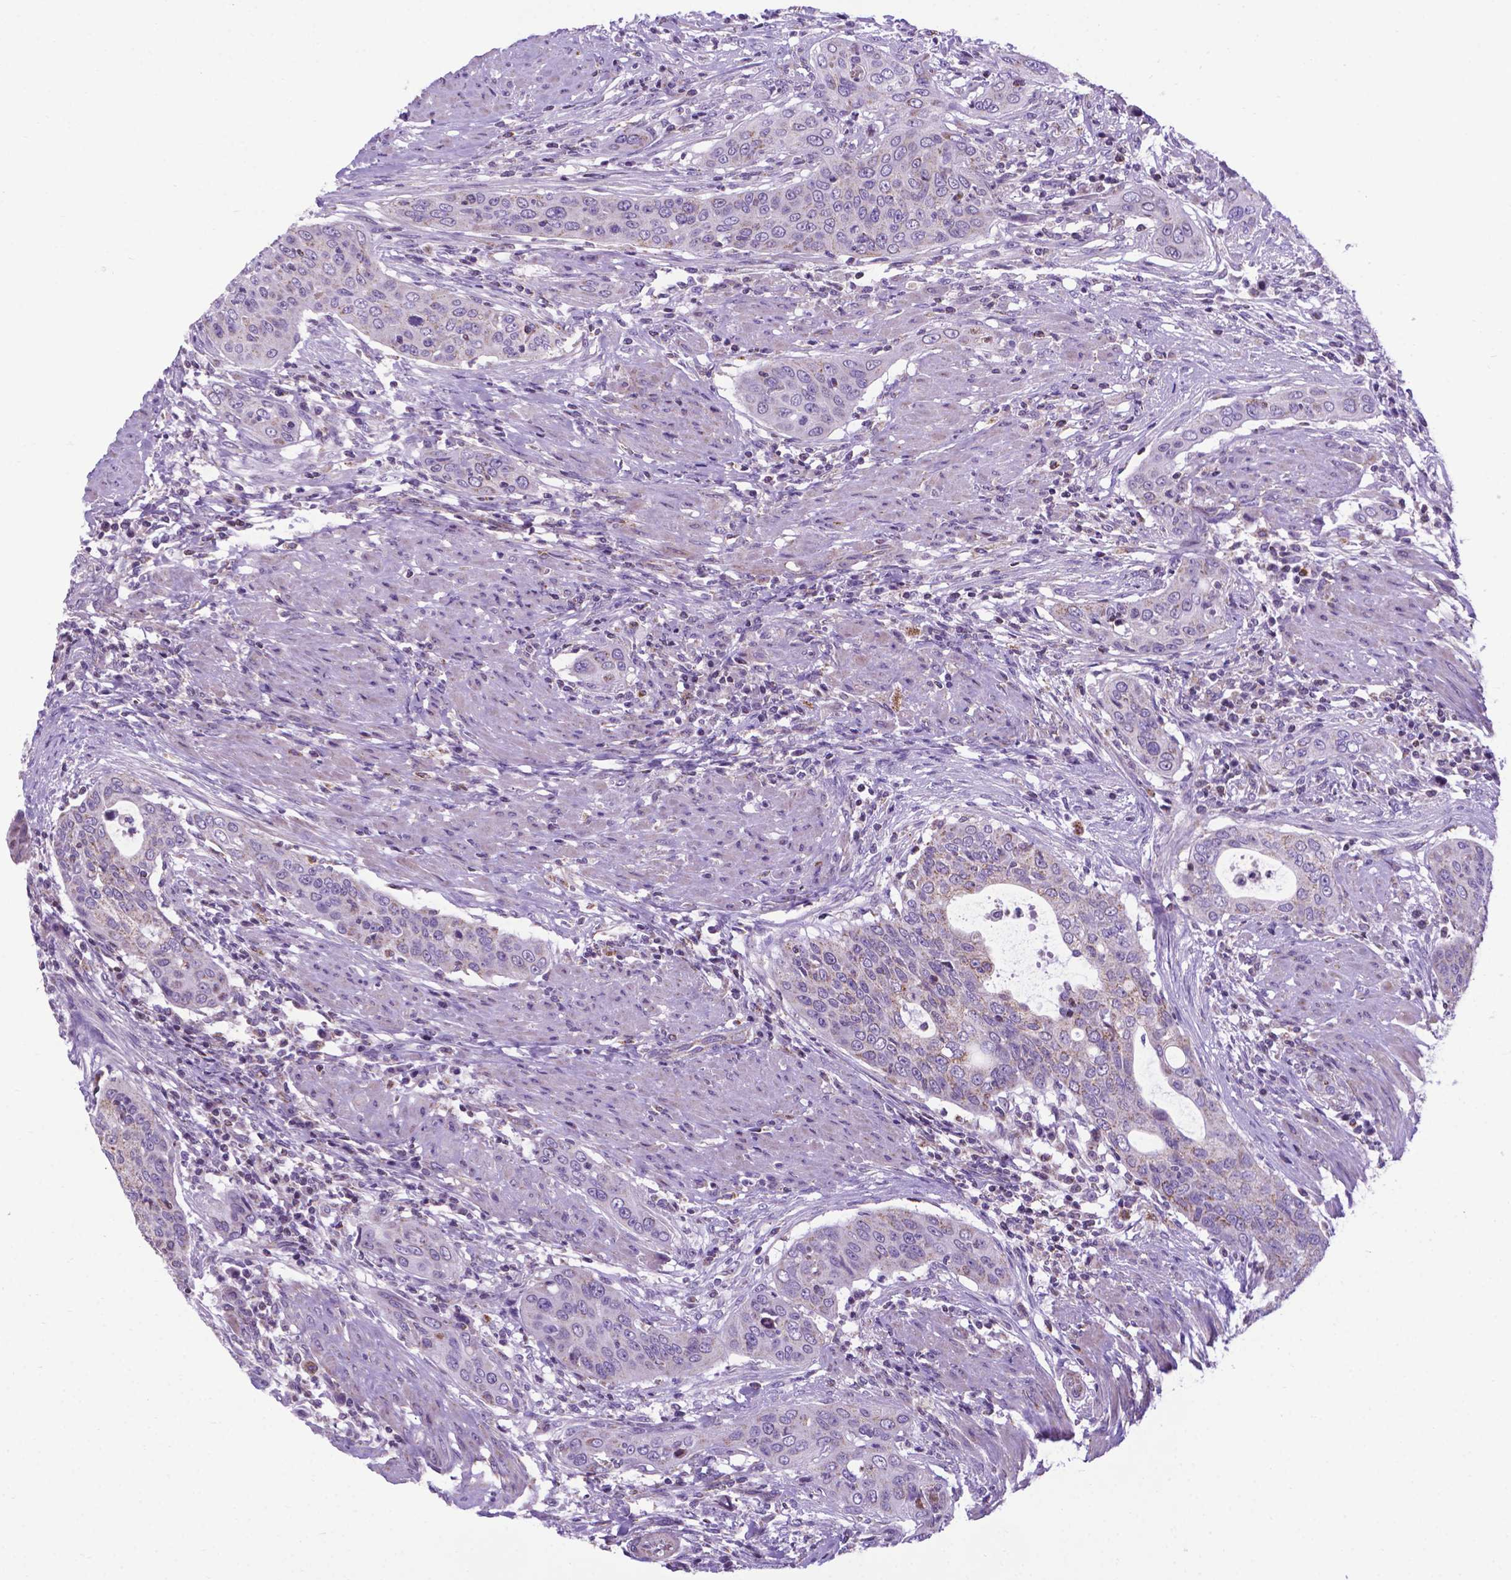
{"staining": {"intensity": "weak", "quantity": "25%-75%", "location": "cytoplasmic/membranous"}, "tissue": "urothelial cancer", "cell_type": "Tumor cells", "image_type": "cancer", "snomed": [{"axis": "morphology", "description": "Urothelial carcinoma, High grade"}, {"axis": "topography", "description": "Urinary bladder"}], "caption": "Immunohistochemistry (IHC) (DAB) staining of human urothelial carcinoma (high-grade) displays weak cytoplasmic/membranous protein expression in about 25%-75% of tumor cells. (DAB = brown stain, brightfield microscopy at high magnification).", "gene": "POU3F3", "patient": {"sex": "male", "age": 82}}